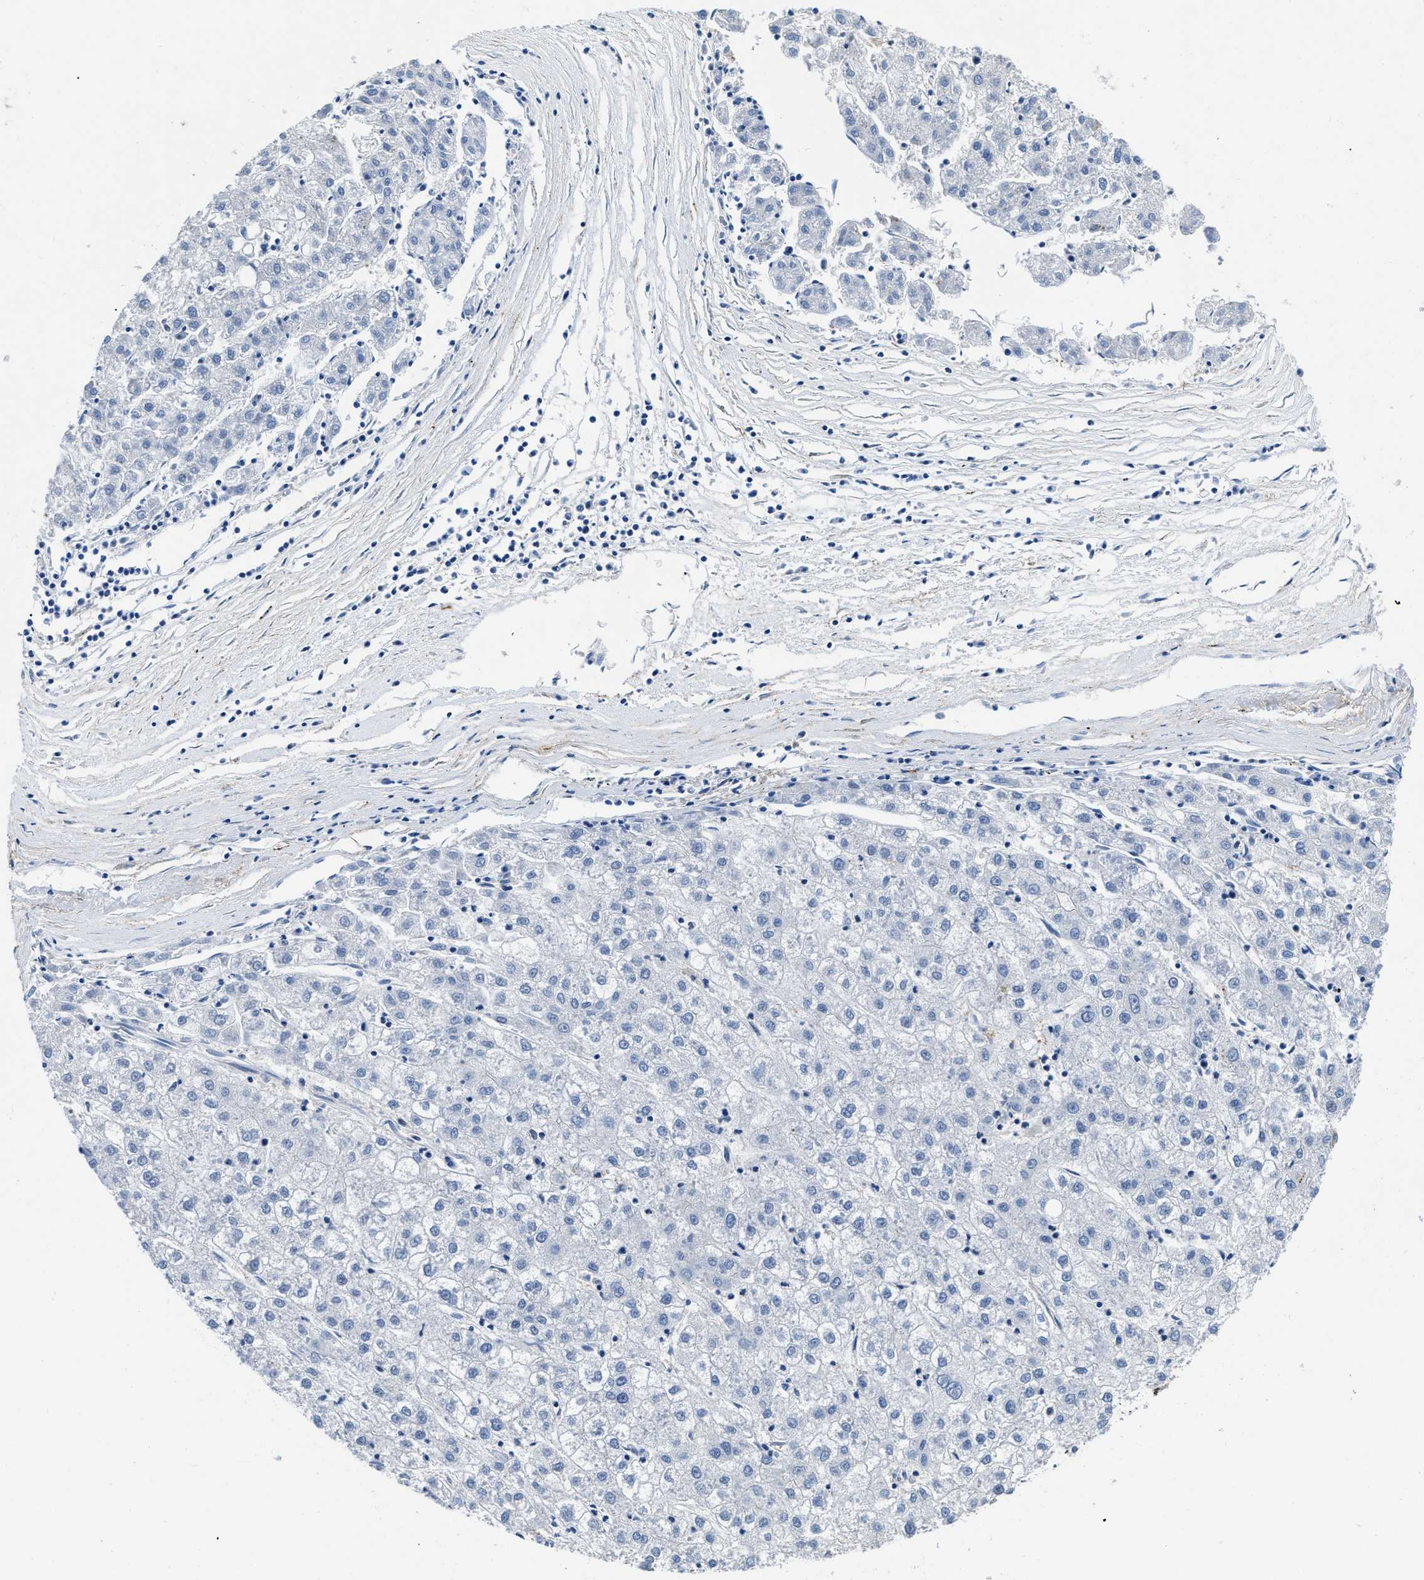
{"staining": {"intensity": "negative", "quantity": "none", "location": "none"}, "tissue": "liver cancer", "cell_type": "Tumor cells", "image_type": "cancer", "snomed": [{"axis": "morphology", "description": "Carcinoma, Hepatocellular, NOS"}, {"axis": "topography", "description": "Liver"}], "caption": "Protein analysis of liver hepatocellular carcinoma exhibits no significant positivity in tumor cells.", "gene": "HNRNPH2", "patient": {"sex": "male", "age": 72}}